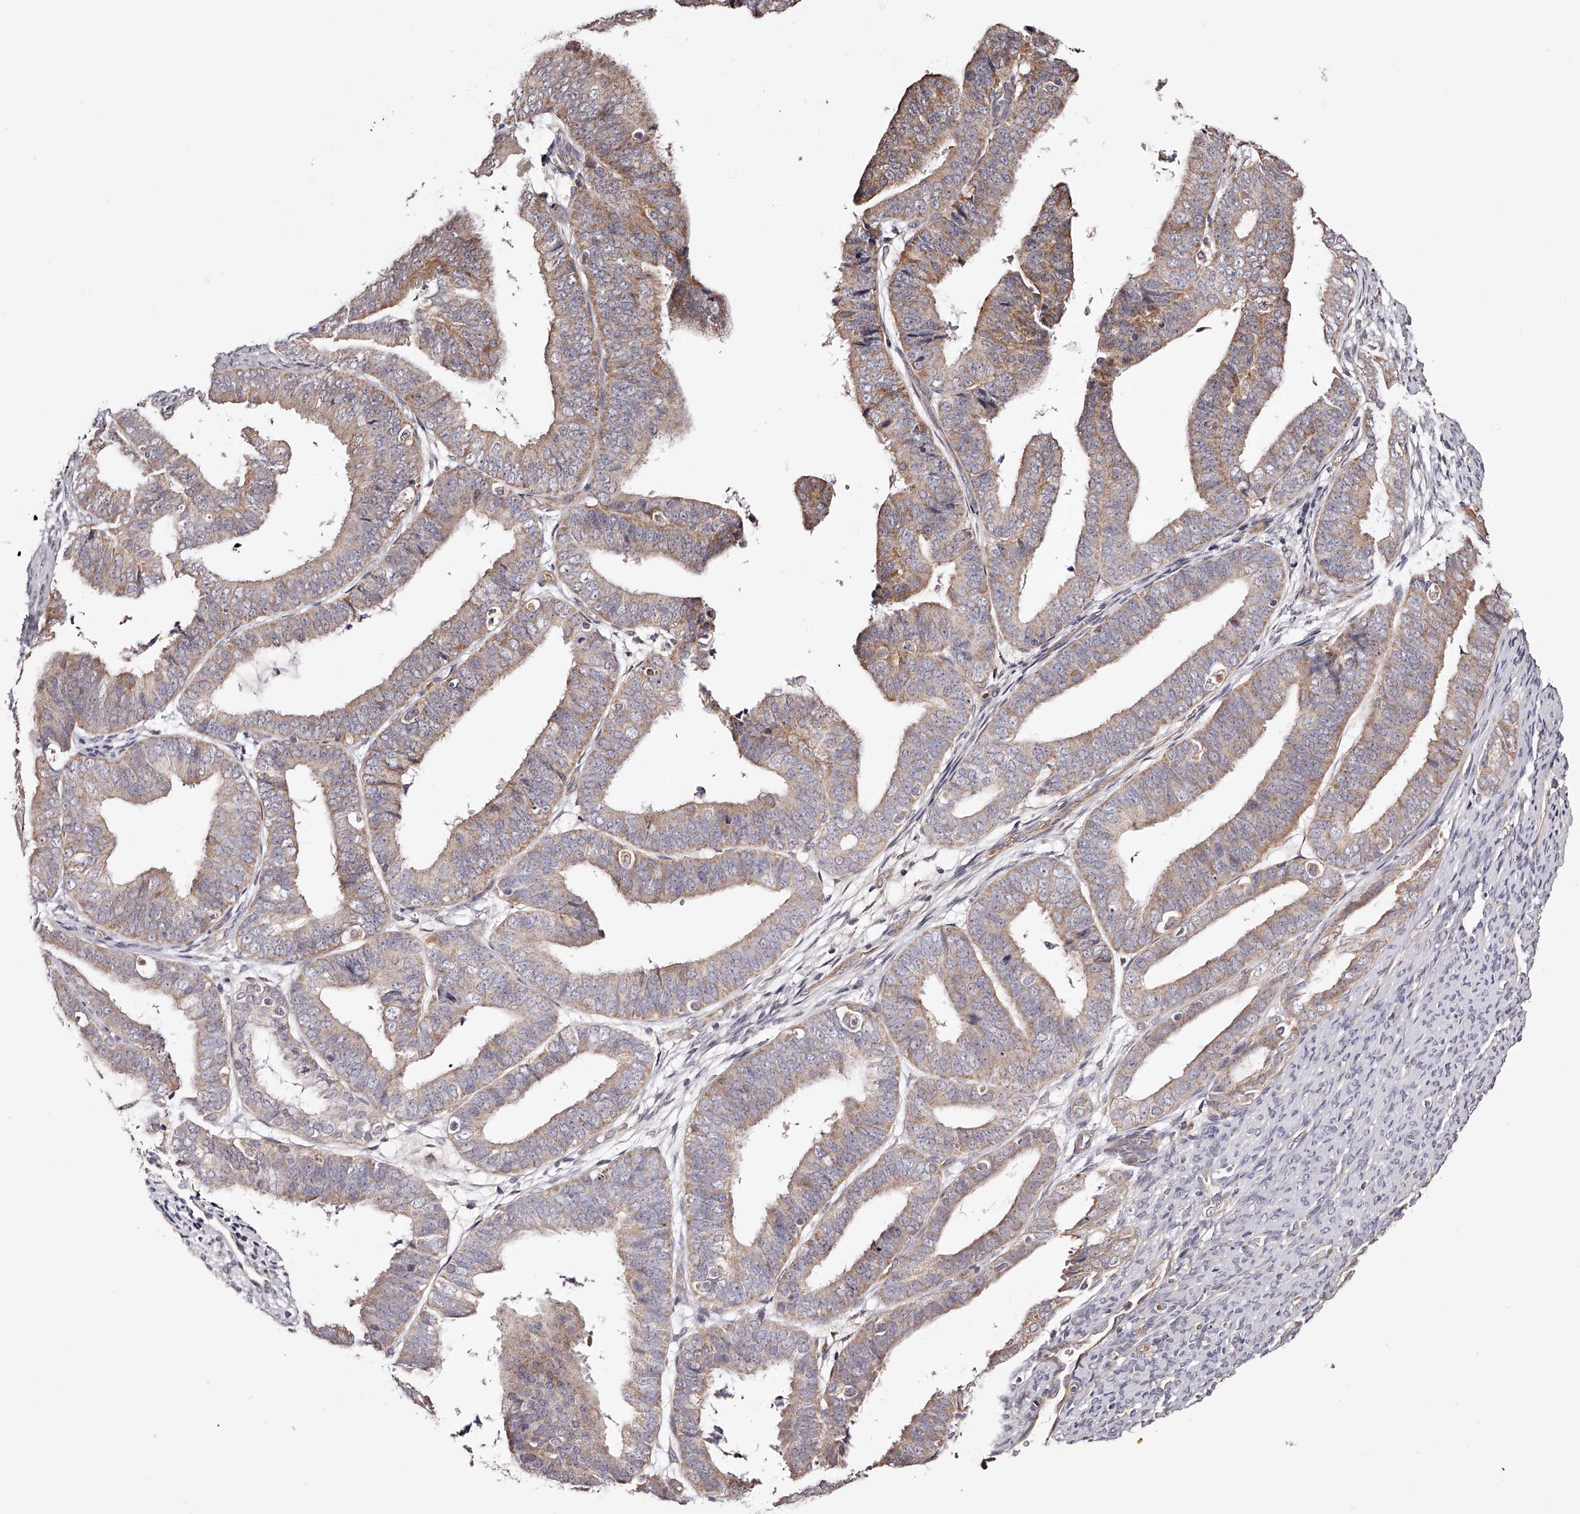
{"staining": {"intensity": "moderate", "quantity": ">75%", "location": "cytoplasmic/membranous"}, "tissue": "endometrial cancer", "cell_type": "Tumor cells", "image_type": "cancer", "snomed": [{"axis": "morphology", "description": "Adenocarcinoma, NOS"}, {"axis": "topography", "description": "Endometrium"}], "caption": "Adenocarcinoma (endometrial) was stained to show a protein in brown. There is medium levels of moderate cytoplasmic/membranous positivity in about >75% of tumor cells.", "gene": "USP21", "patient": {"sex": "female", "age": 63}}